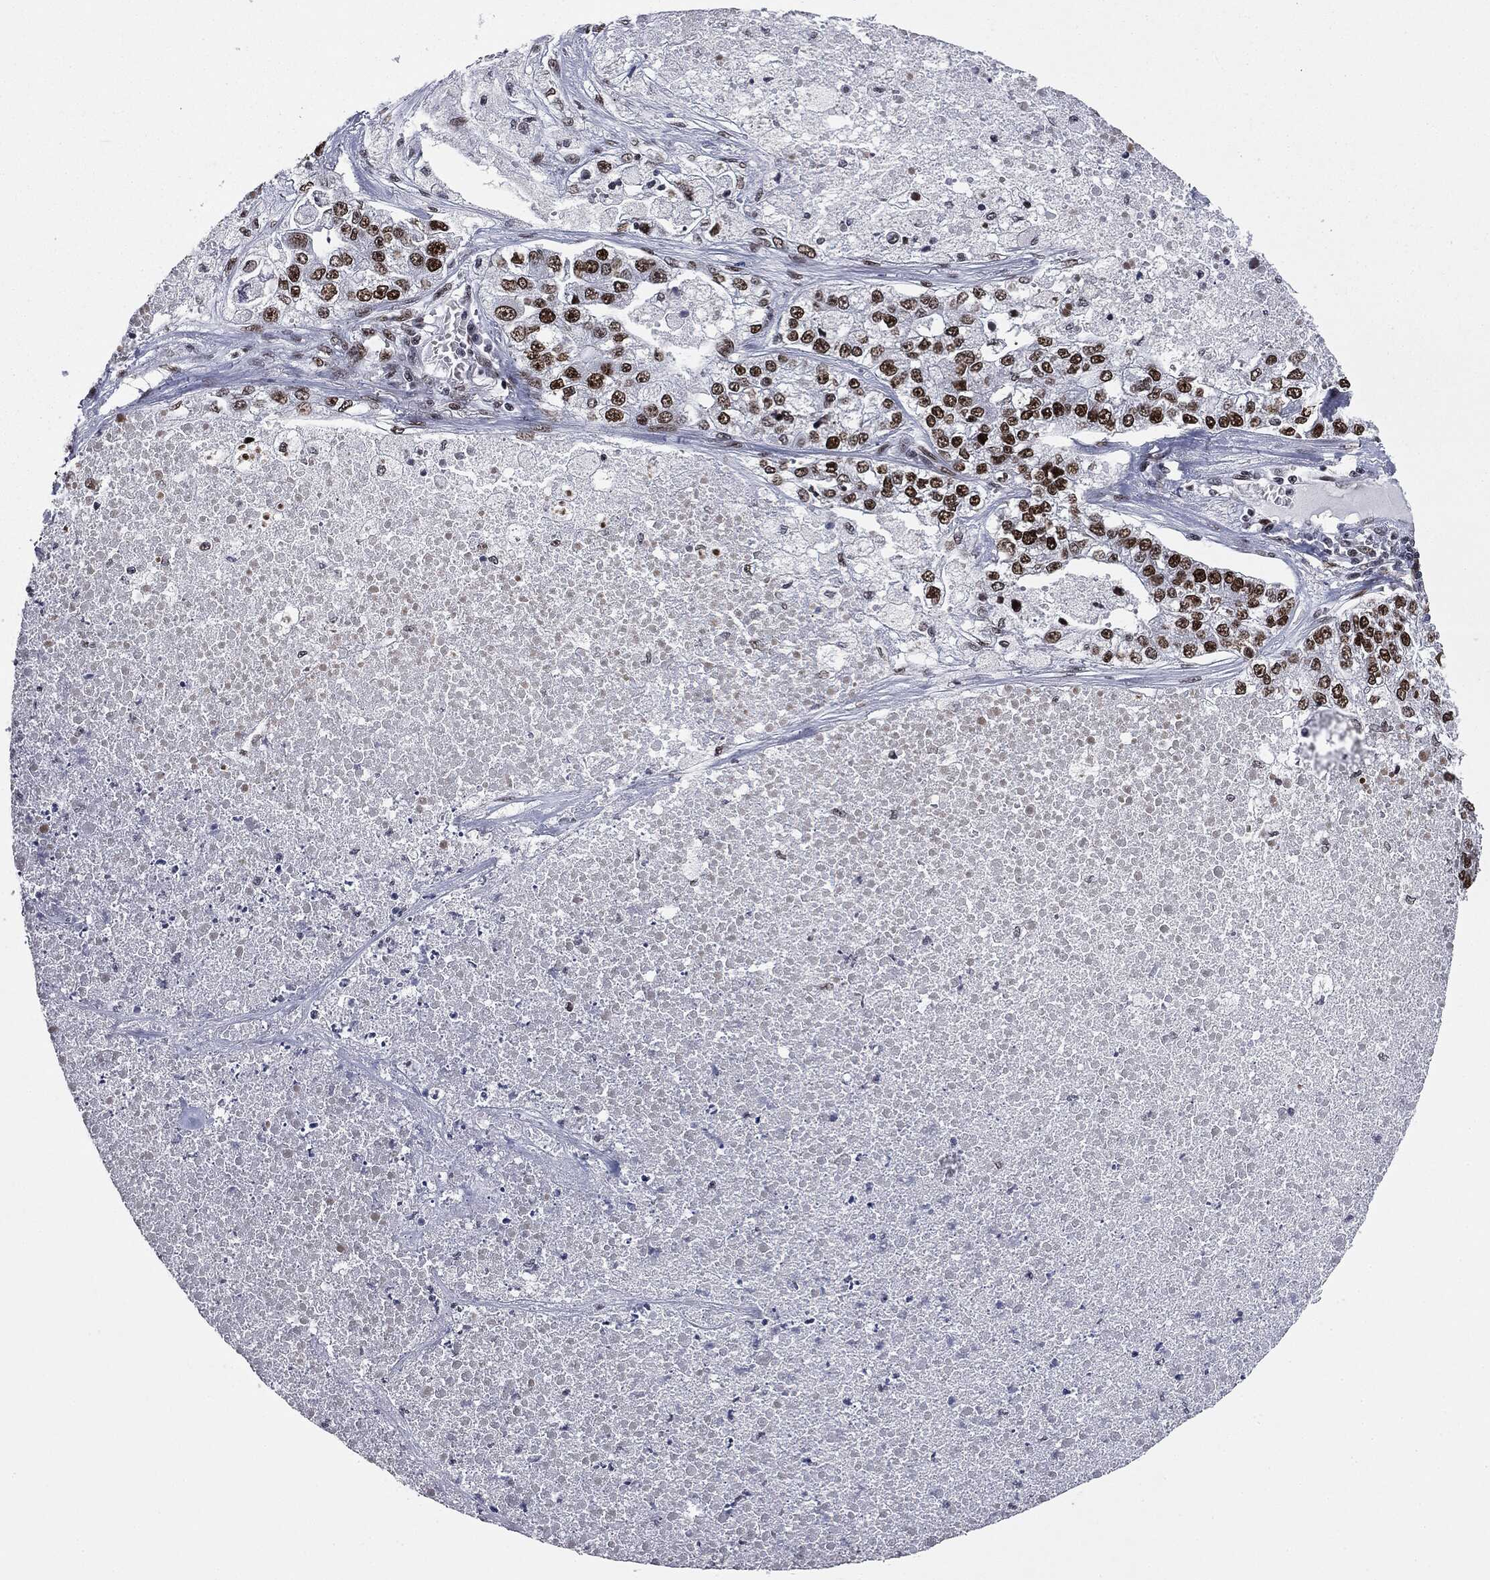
{"staining": {"intensity": "strong", "quantity": ">75%", "location": "nuclear"}, "tissue": "lung cancer", "cell_type": "Tumor cells", "image_type": "cancer", "snomed": [{"axis": "morphology", "description": "Adenocarcinoma, NOS"}, {"axis": "topography", "description": "Lung"}], "caption": "DAB immunohistochemical staining of human lung adenocarcinoma displays strong nuclear protein positivity in about >75% of tumor cells.", "gene": "MSH2", "patient": {"sex": "male", "age": 49}}